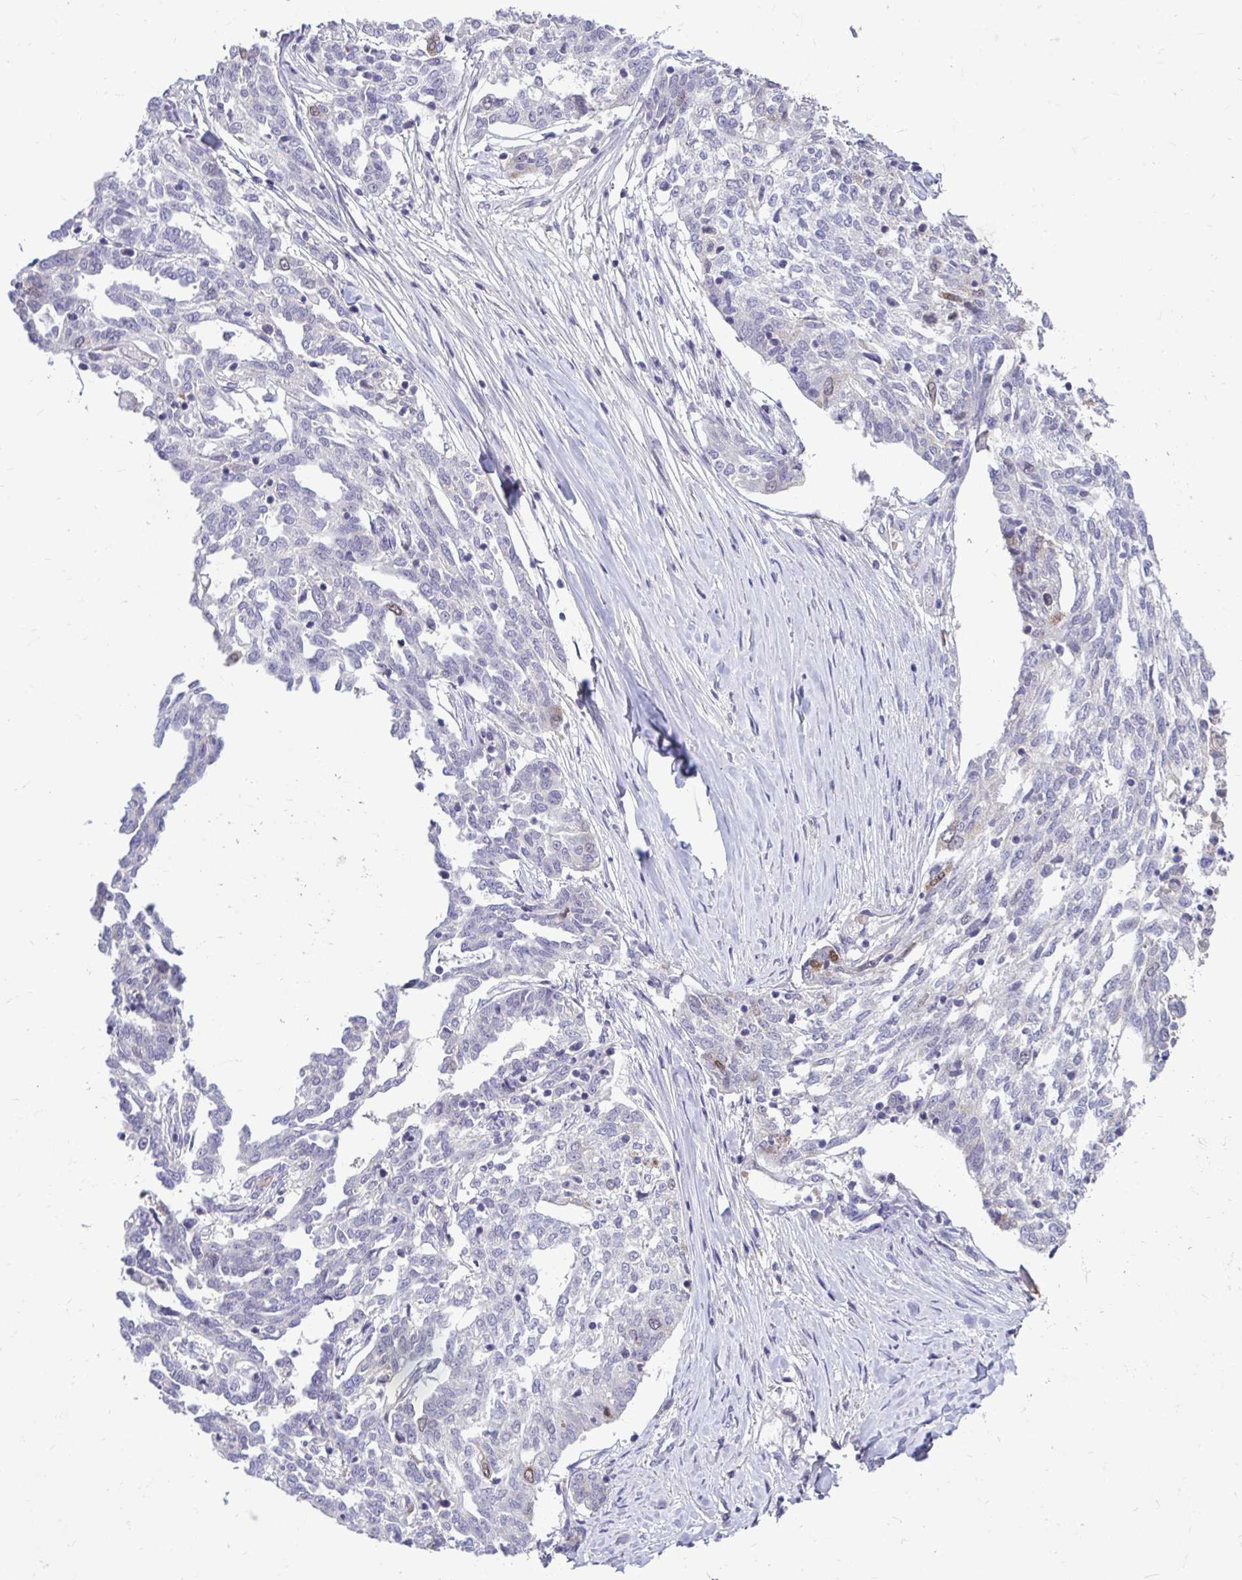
{"staining": {"intensity": "weak", "quantity": "<25%", "location": "cytoplasmic/membranous,nuclear"}, "tissue": "ovarian cancer", "cell_type": "Tumor cells", "image_type": "cancer", "snomed": [{"axis": "morphology", "description": "Cystadenocarcinoma, serous, NOS"}, {"axis": "topography", "description": "Ovary"}], "caption": "Image shows no protein staining in tumor cells of serous cystadenocarcinoma (ovarian) tissue.", "gene": "CDC20", "patient": {"sex": "female", "age": 67}}